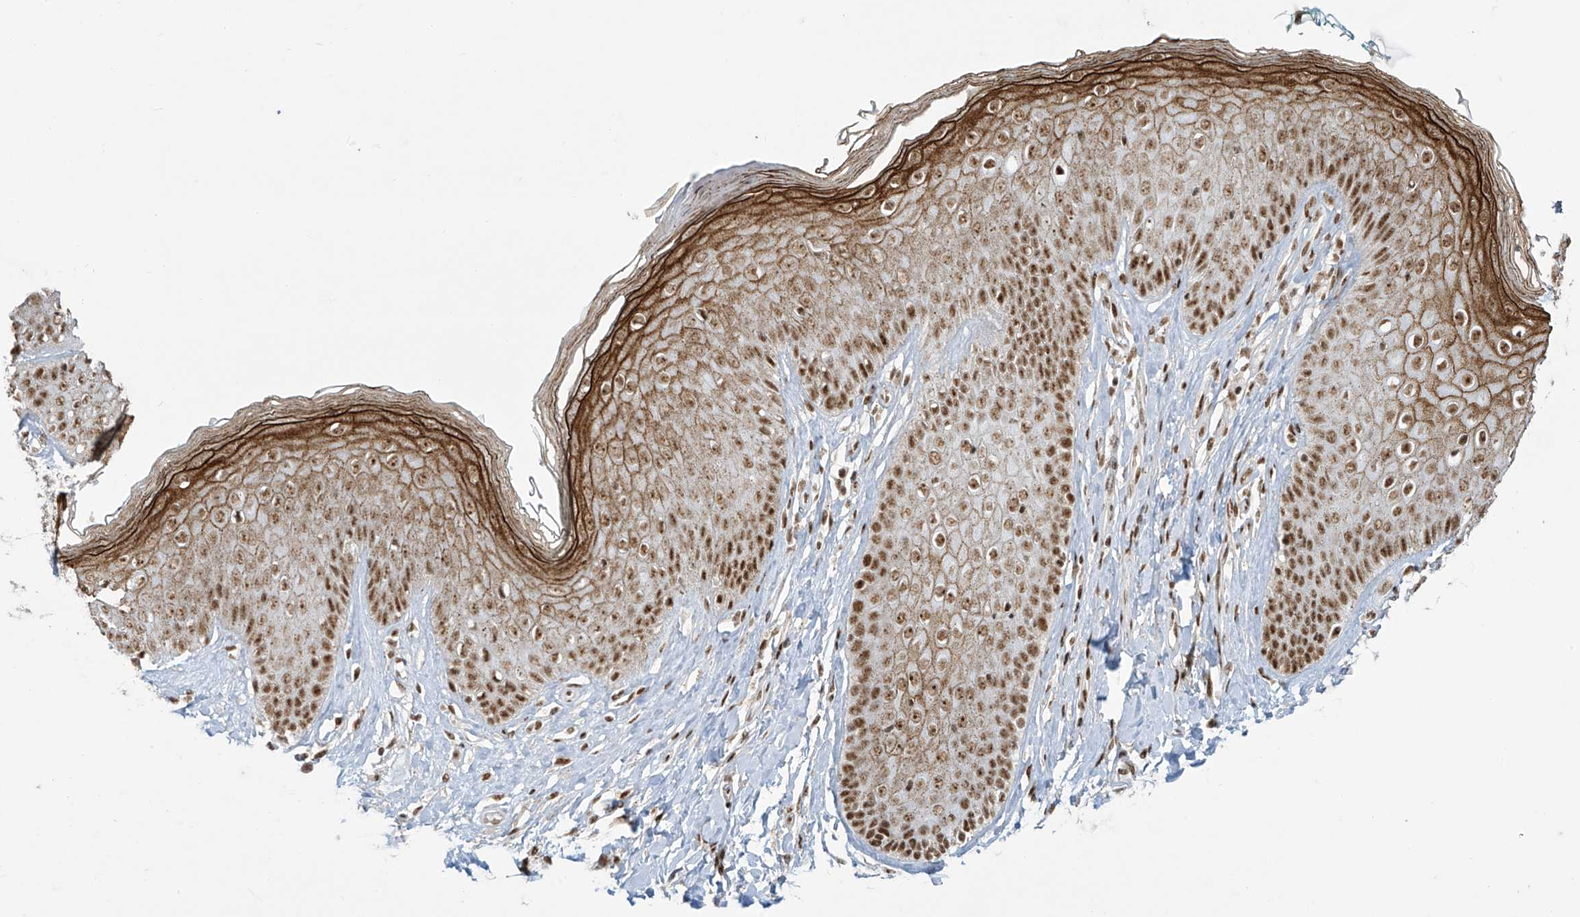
{"staining": {"intensity": "moderate", "quantity": ">75%", "location": "cytoplasmic/membranous,nuclear"}, "tissue": "skin", "cell_type": "Epidermal cells", "image_type": "normal", "snomed": [{"axis": "morphology", "description": "Normal tissue, NOS"}, {"axis": "morphology", "description": "Squamous cell carcinoma, NOS"}, {"axis": "topography", "description": "Vulva"}], "caption": "Immunohistochemistry of normal human skin displays medium levels of moderate cytoplasmic/membranous,nuclear staining in about >75% of epidermal cells.", "gene": "MS4A6A", "patient": {"sex": "female", "age": 85}}